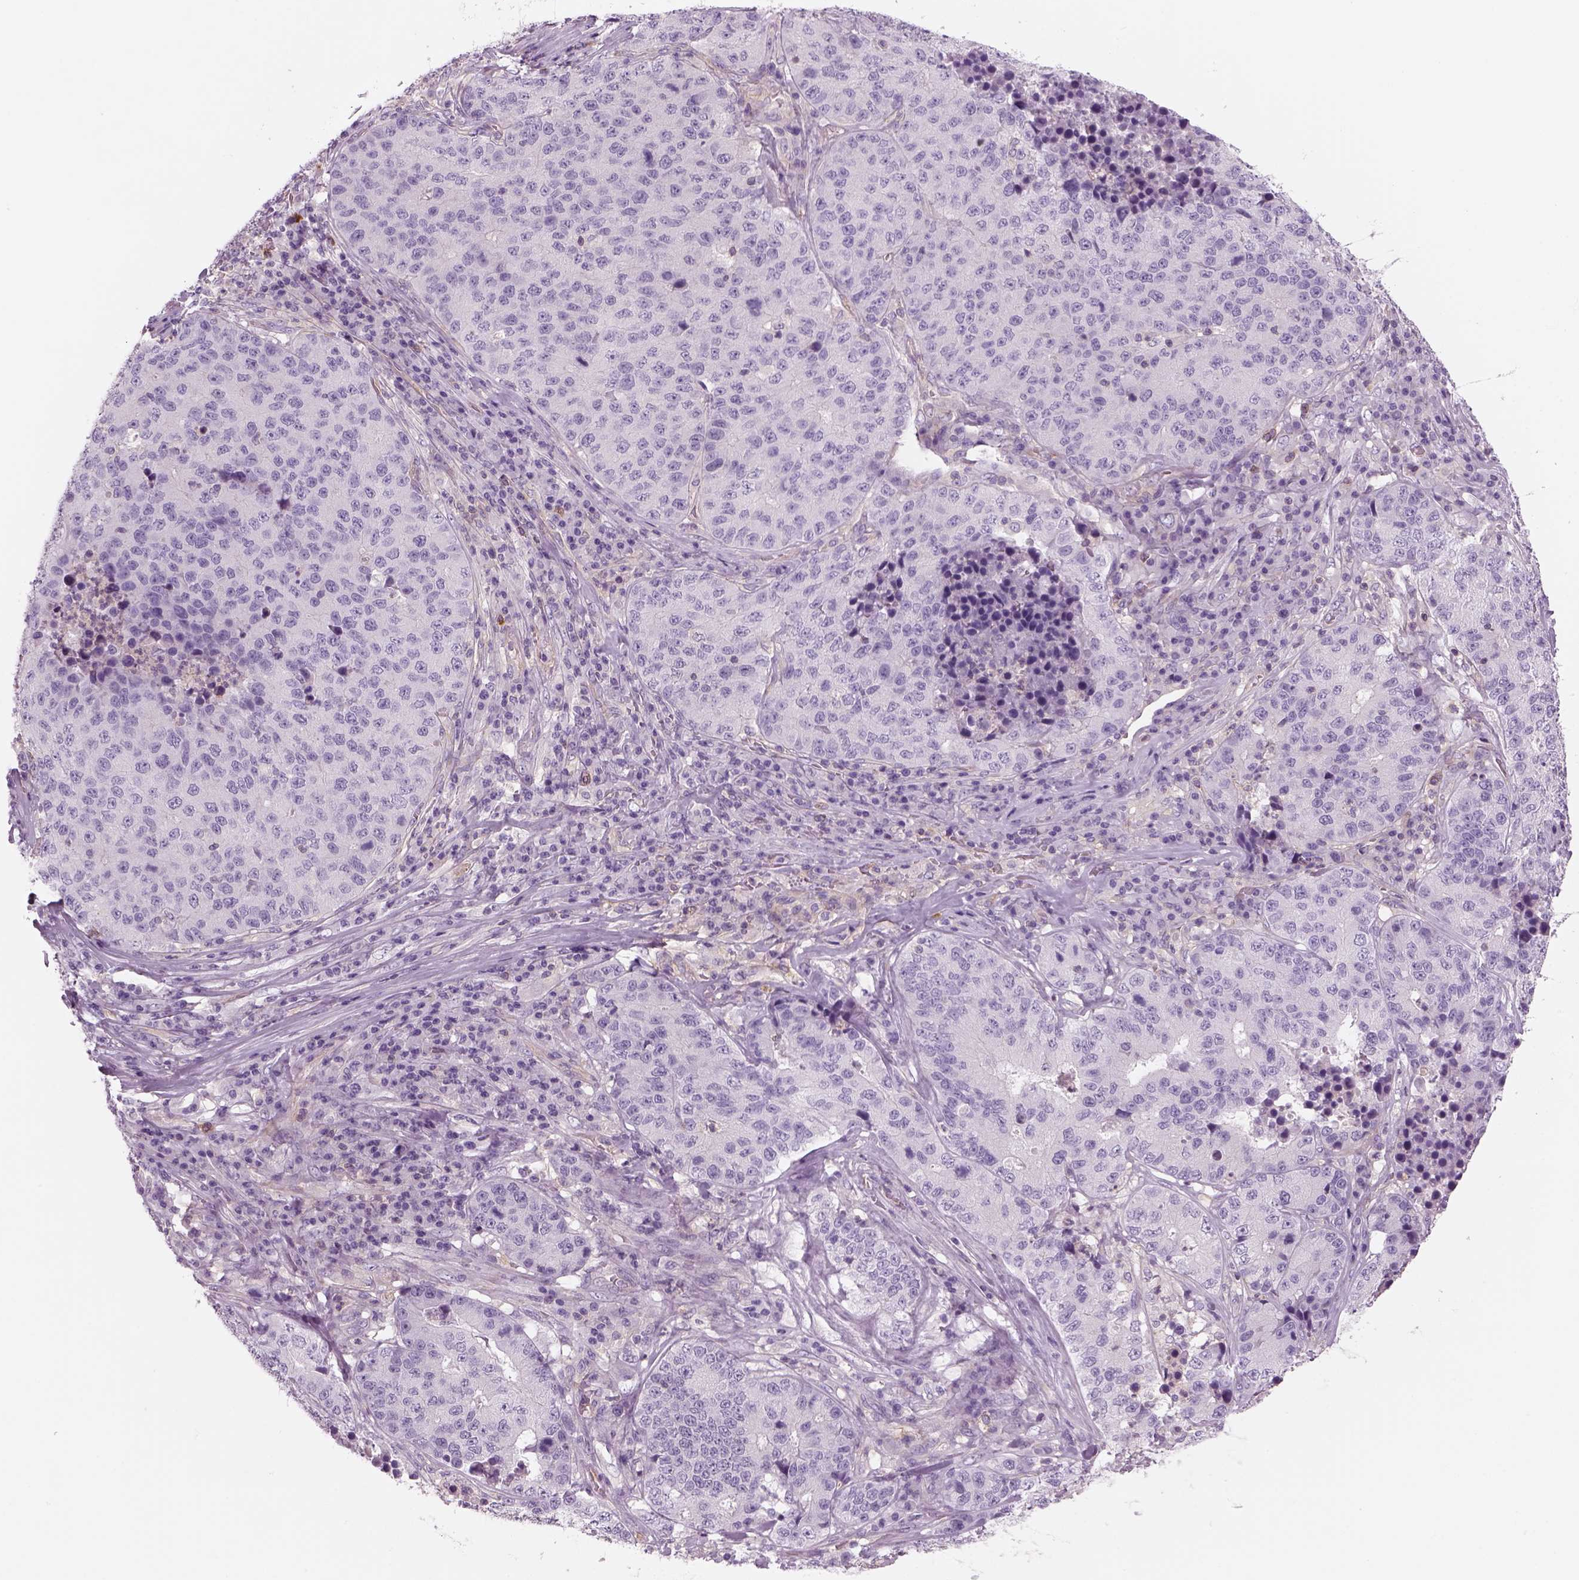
{"staining": {"intensity": "negative", "quantity": "none", "location": "none"}, "tissue": "stomach cancer", "cell_type": "Tumor cells", "image_type": "cancer", "snomed": [{"axis": "morphology", "description": "Adenocarcinoma, NOS"}, {"axis": "topography", "description": "Stomach"}], "caption": "Tumor cells show no significant positivity in stomach cancer (adenocarcinoma).", "gene": "SLC1A7", "patient": {"sex": "male", "age": 71}}